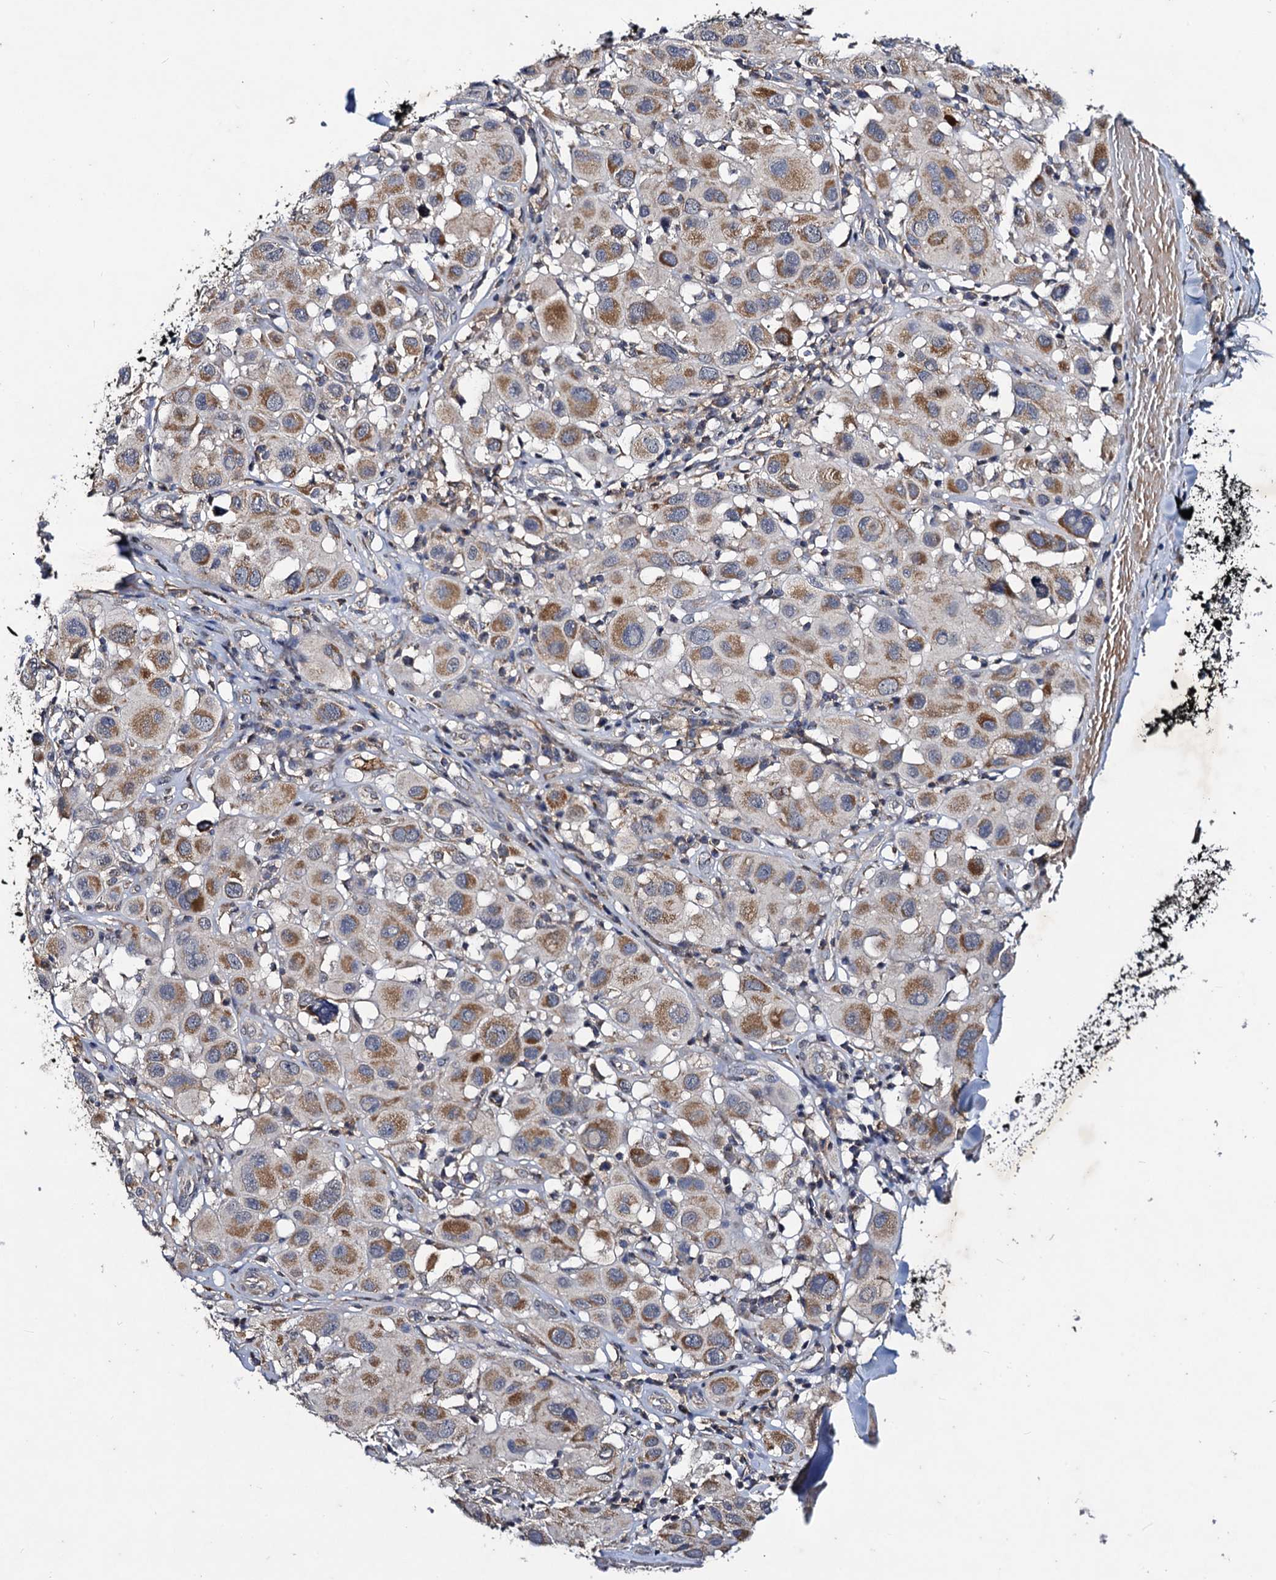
{"staining": {"intensity": "moderate", "quantity": "25%-75%", "location": "cytoplasmic/membranous"}, "tissue": "melanoma", "cell_type": "Tumor cells", "image_type": "cancer", "snomed": [{"axis": "morphology", "description": "Malignant melanoma, Metastatic site"}, {"axis": "topography", "description": "Skin"}], "caption": "A medium amount of moderate cytoplasmic/membranous expression is identified in approximately 25%-75% of tumor cells in melanoma tissue.", "gene": "VPS37D", "patient": {"sex": "male", "age": 41}}